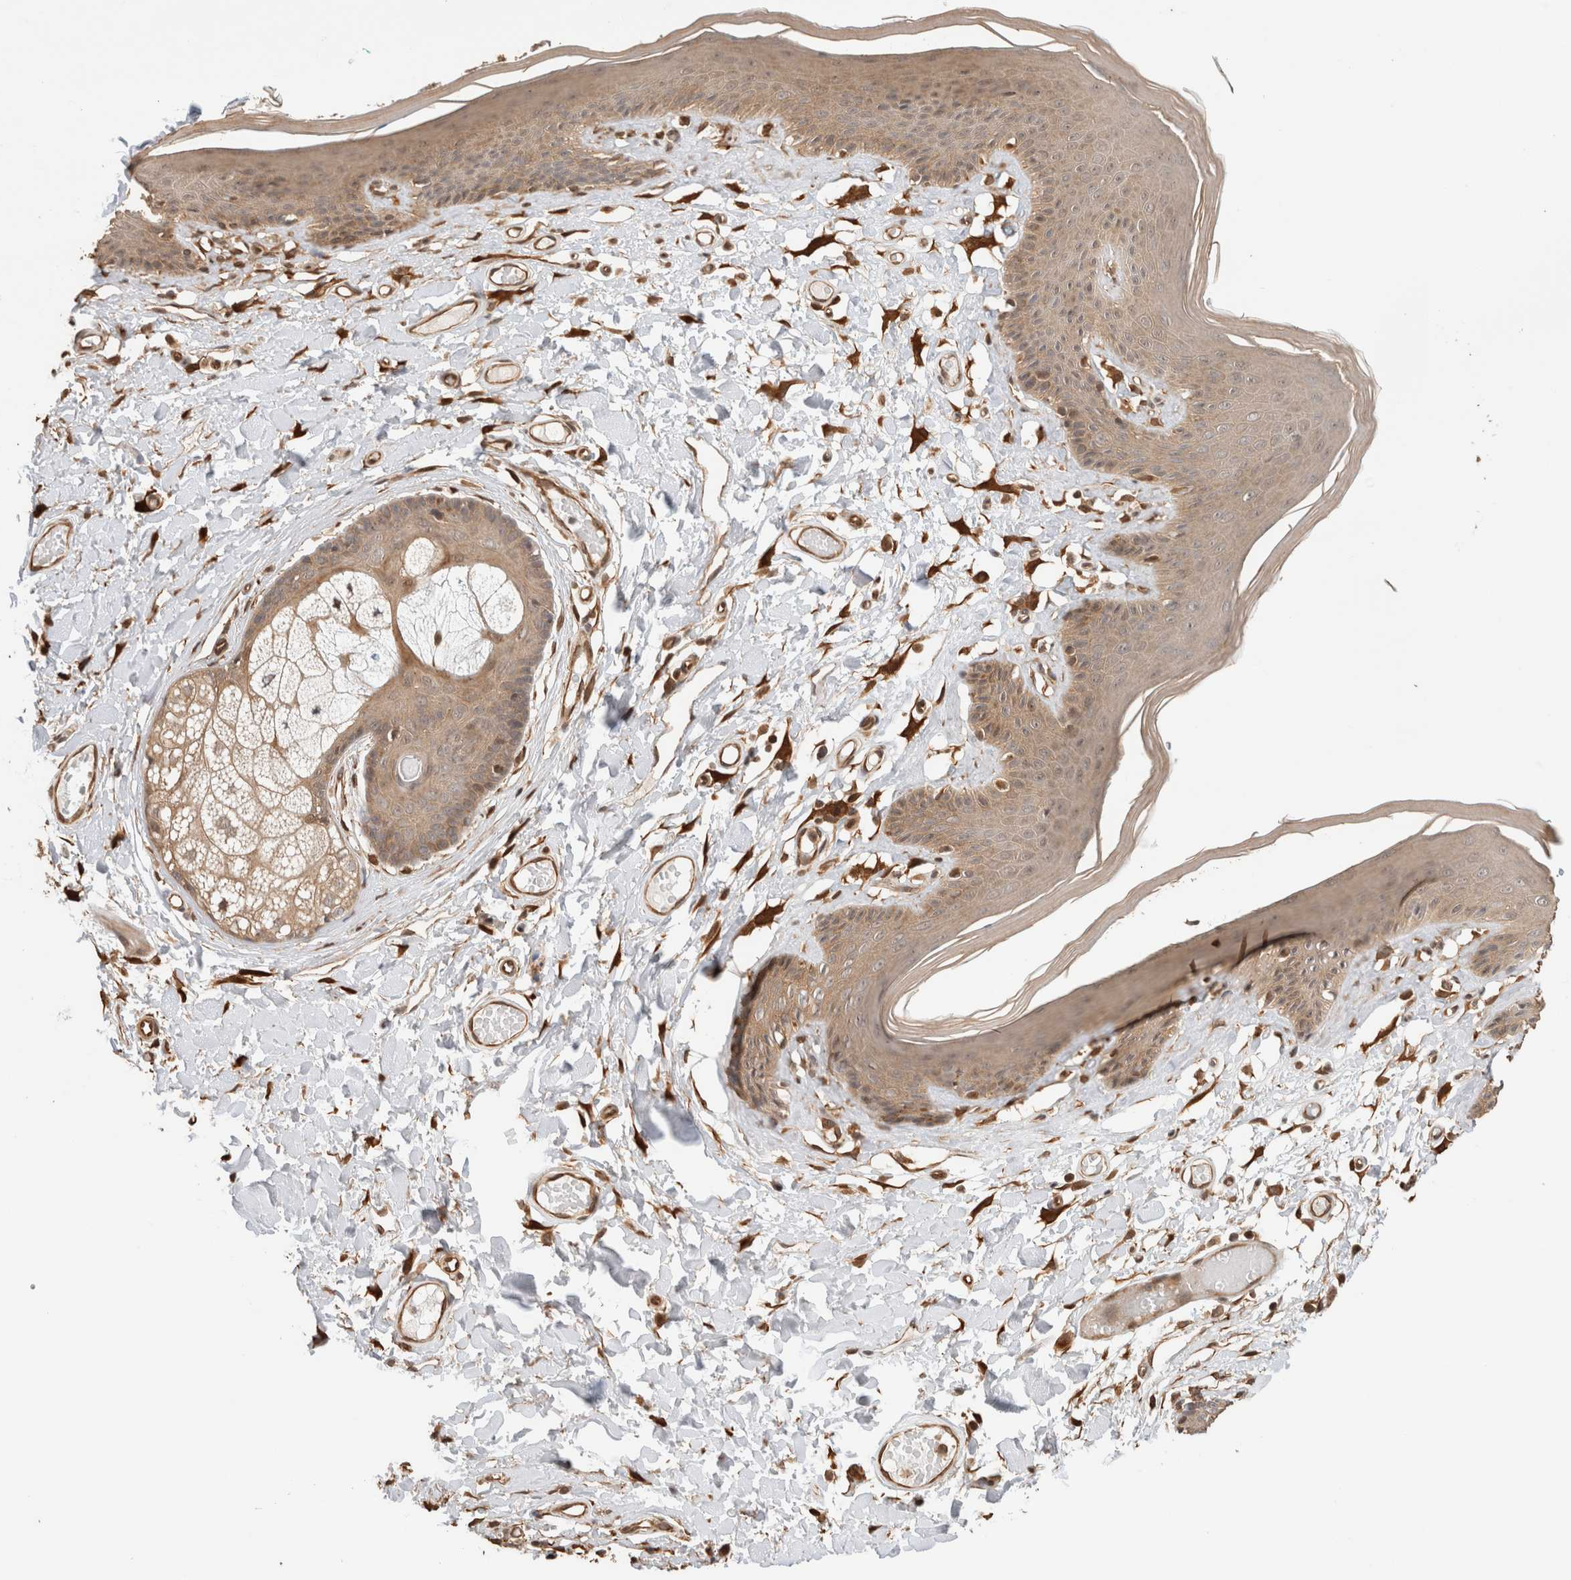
{"staining": {"intensity": "weak", "quantity": ">75%", "location": "cytoplasmic/membranous,nuclear"}, "tissue": "skin", "cell_type": "Epidermal cells", "image_type": "normal", "snomed": [{"axis": "morphology", "description": "Normal tissue, NOS"}, {"axis": "topography", "description": "Vulva"}], "caption": "Immunohistochemistry (DAB (3,3'-diaminobenzidine)) staining of normal human skin reveals weak cytoplasmic/membranous,nuclear protein expression in approximately >75% of epidermal cells.", "gene": "OTUD6B", "patient": {"sex": "female", "age": 73}}